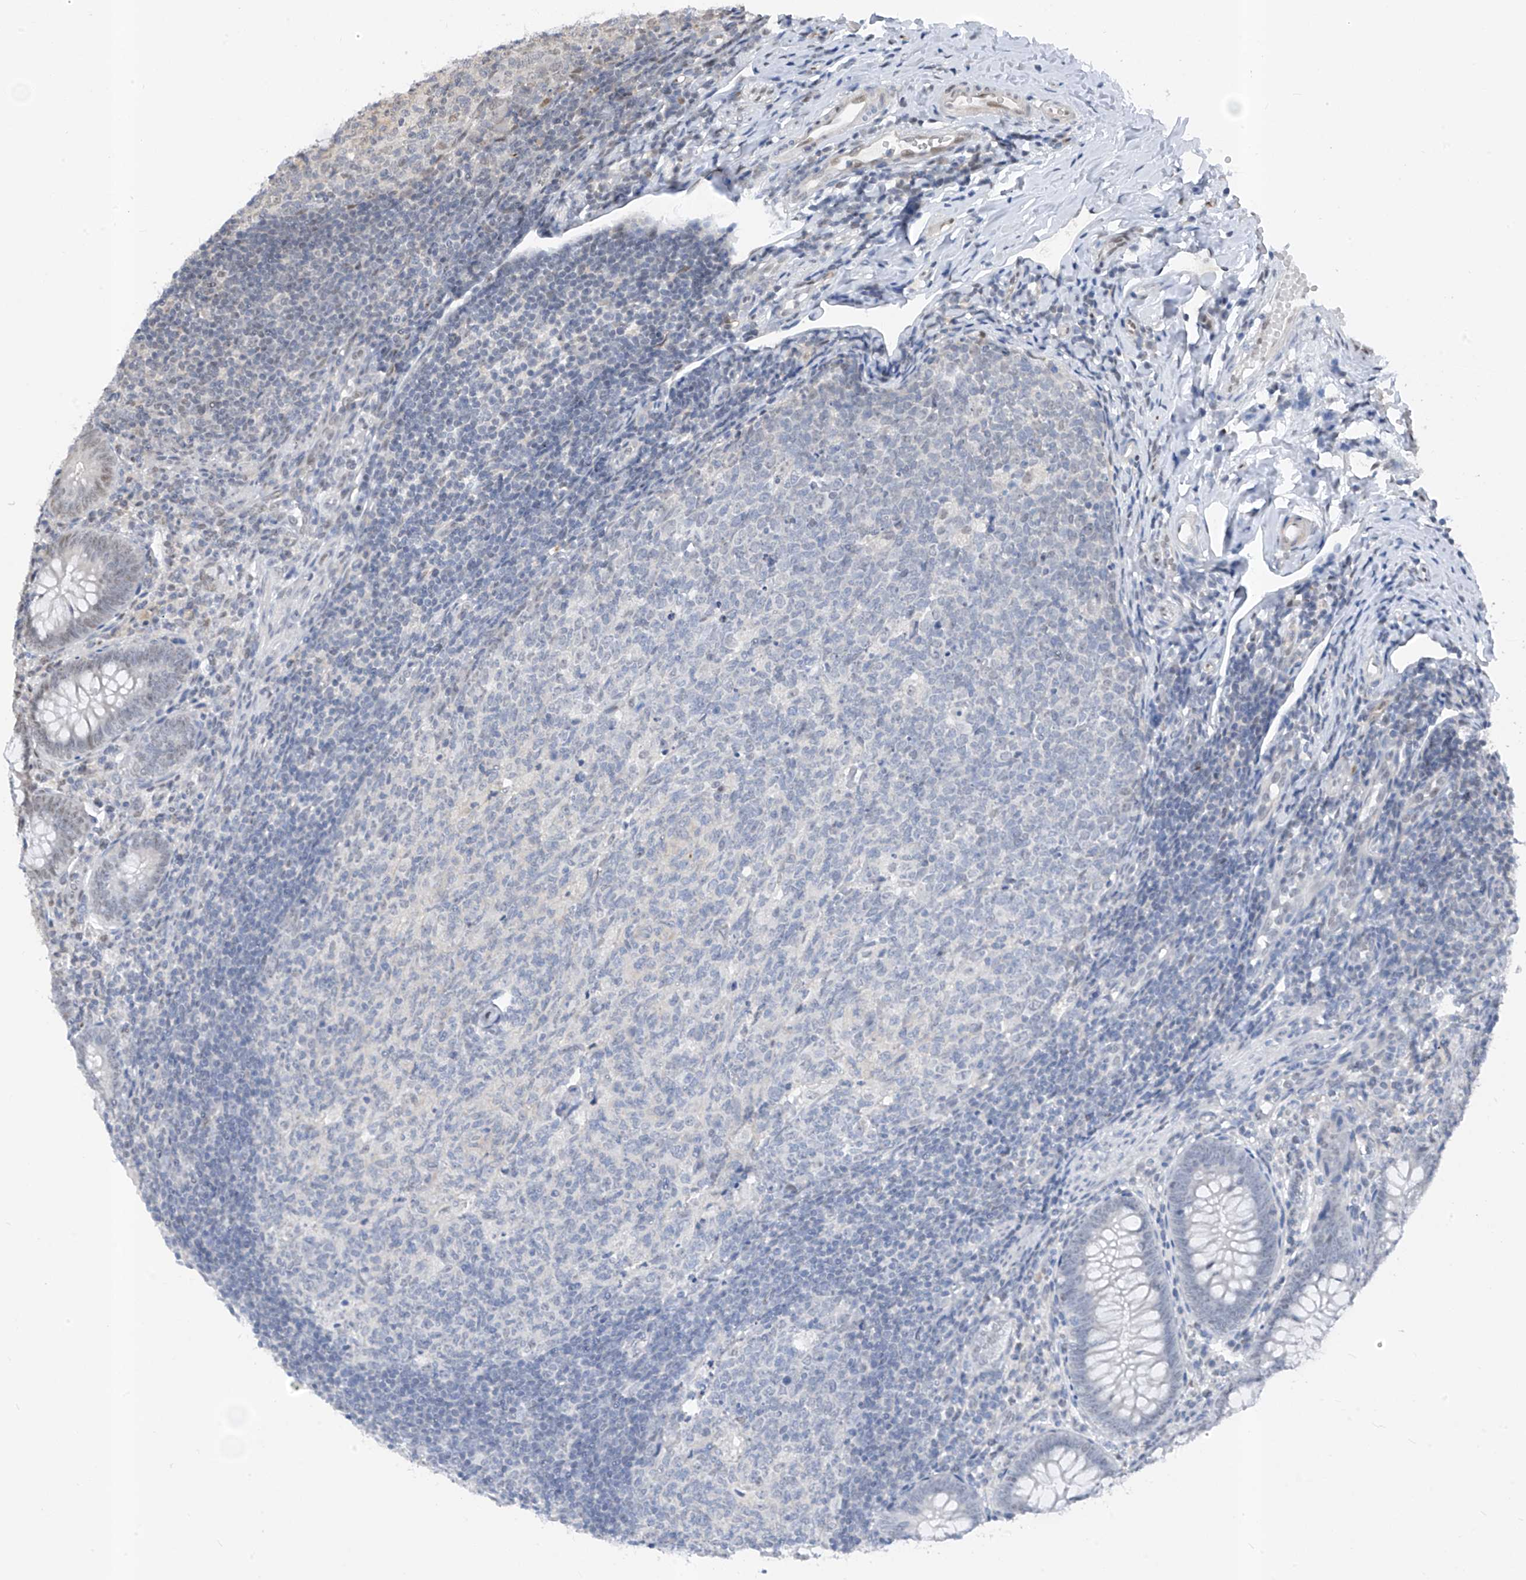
{"staining": {"intensity": "negative", "quantity": "none", "location": "none"}, "tissue": "appendix", "cell_type": "Glandular cells", "image_type": "normal", "snomed": [{"axis": "morphology", "description": "Normal tissue, NOS"}, {"axis": "topography", "description": "Appendix"}], "caption": "Glandular cells are negative for protein expression in unremarkable human appendix. Nuclei are stained in blue.", "gene": "RBP7", "patient": {"sex": "male", "age": 14}}